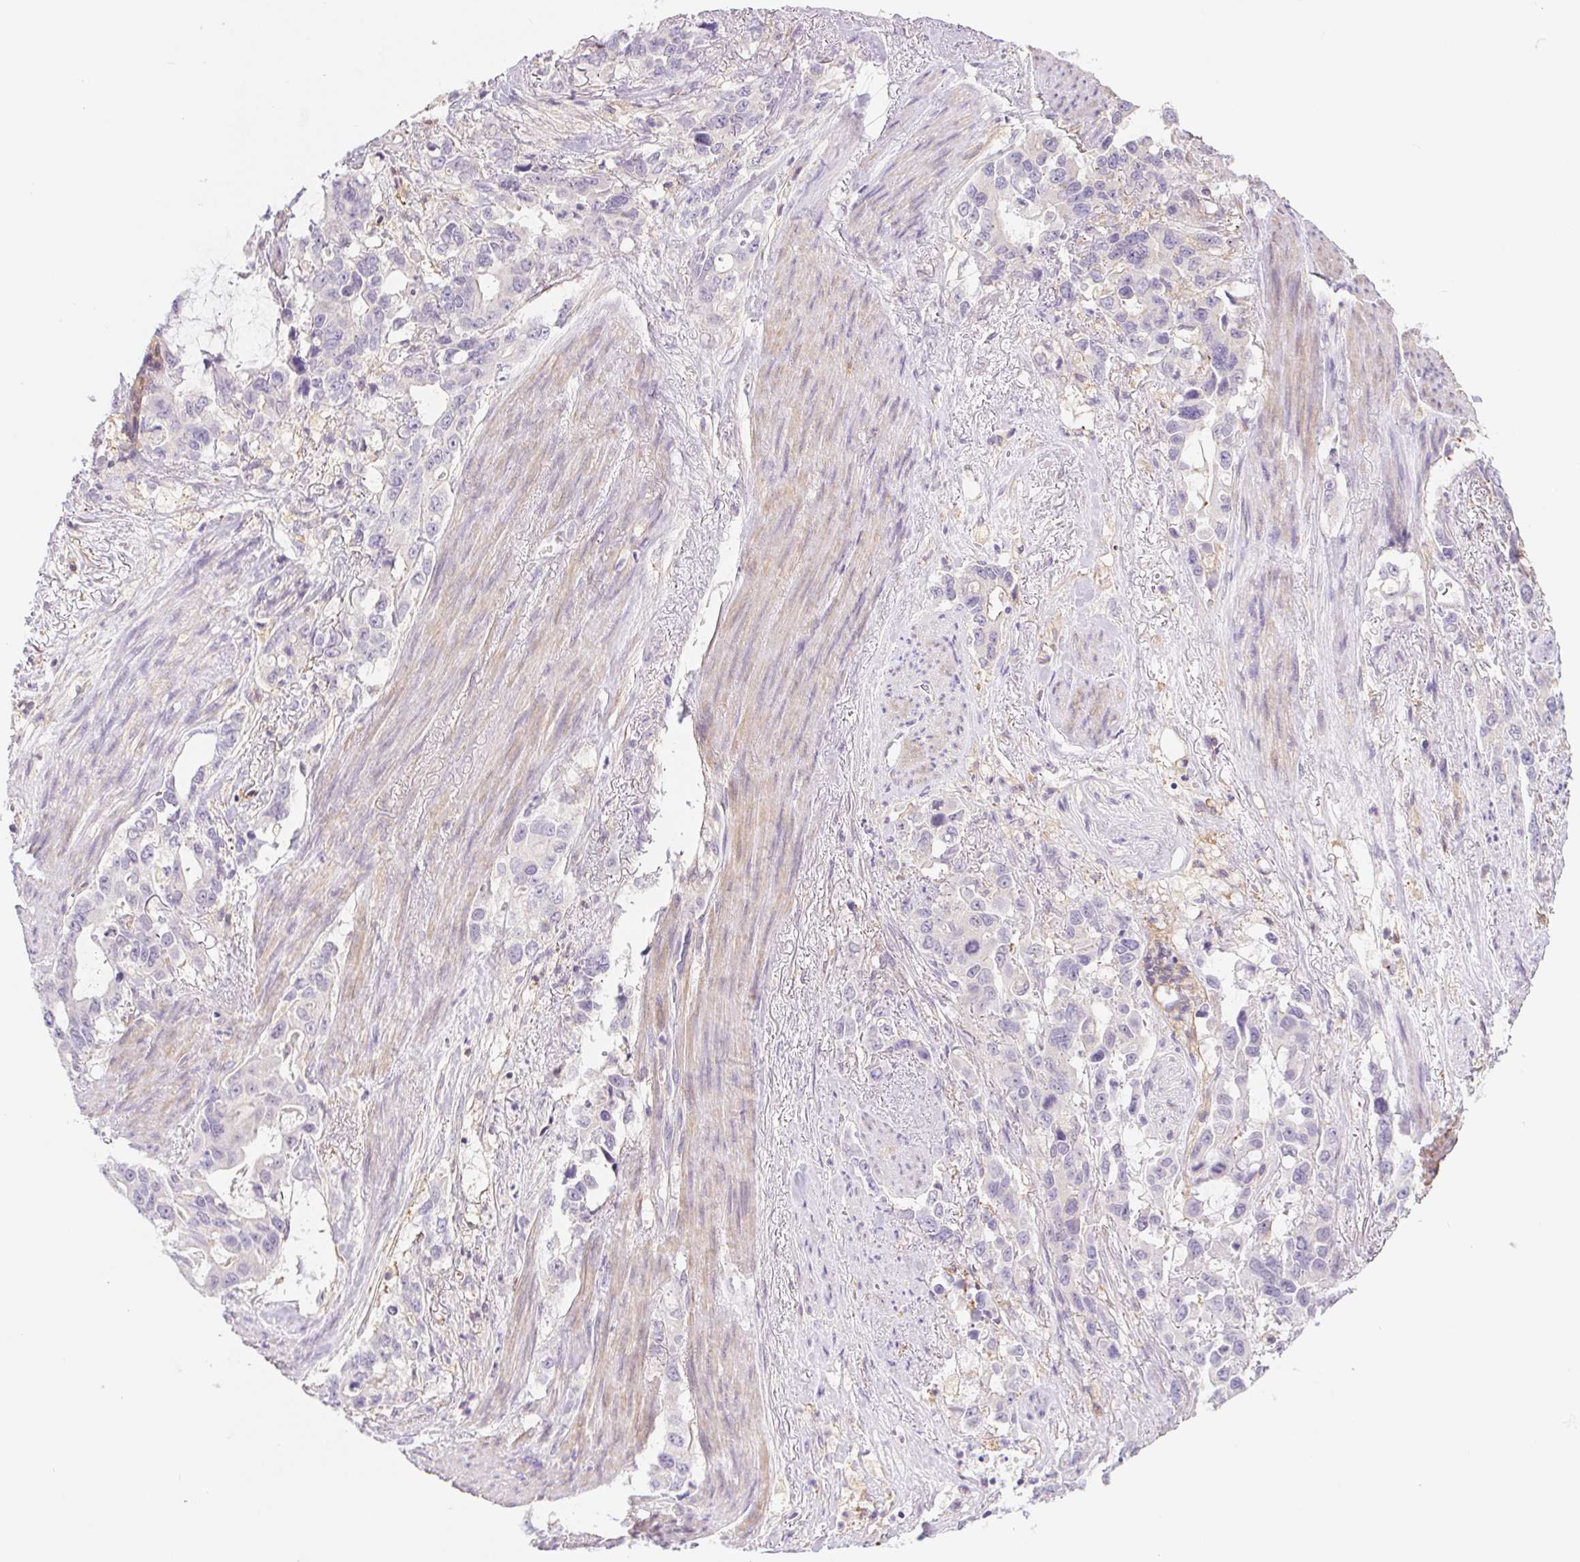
{"staining": {"intensity": "negative", "quantity": "none", "location": "none"}, "tissue": "stomach cancer", "cell_type": "Tumor cells", "image_type": "cancer", "snomed": [{"axis": "morphology", "description": "Adenocarcinoma, NOS"}, {"axis": "topography", "description": "Stomach, upper"}], "caption": "Immunohistochemistry (IHC) micrograph of stomach cancer stained for a protein (brown), which reveals no positivity in tumor cells.", "gene": "DYNC2LI1", "patient": {"sex": "male", "age": 85}}